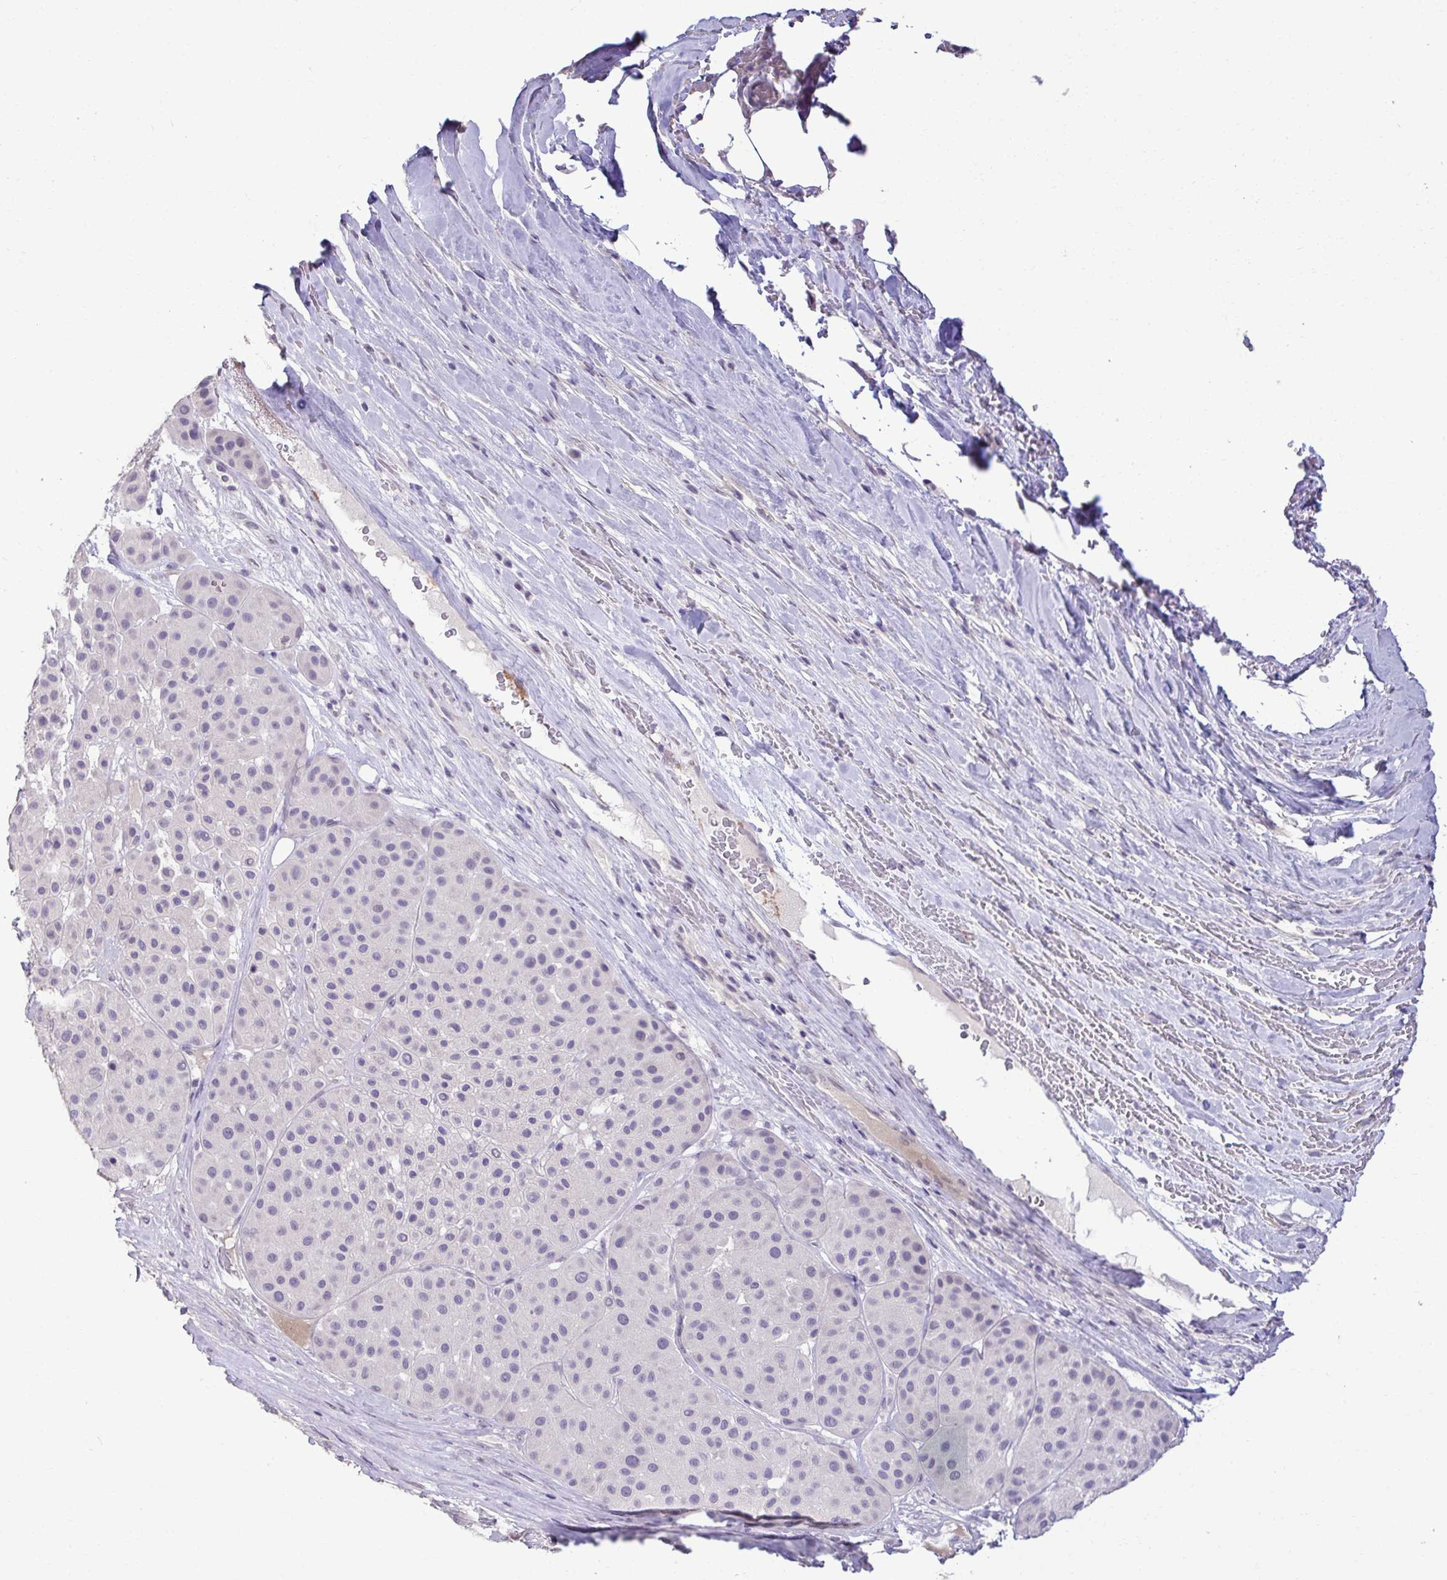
{"staining": {"intensity": "negative", "quantity": "none", "location": "none"}, "tissue": "melanoma", "cell_type": "Tumor cells", "image_type": "cancer", "snomed": [{"axis": "morphology", "description": "Malignant melanoma, Metastatic site"}, {"axis": "topography", "description": "Smooth muscle"}], "caption": "Human melanoma stained for a protein using immunohistochemistry exhibits no staining in tumor cells.", "gene": "SLC30A3", "patient": {"sex": "male", "age": 41}}